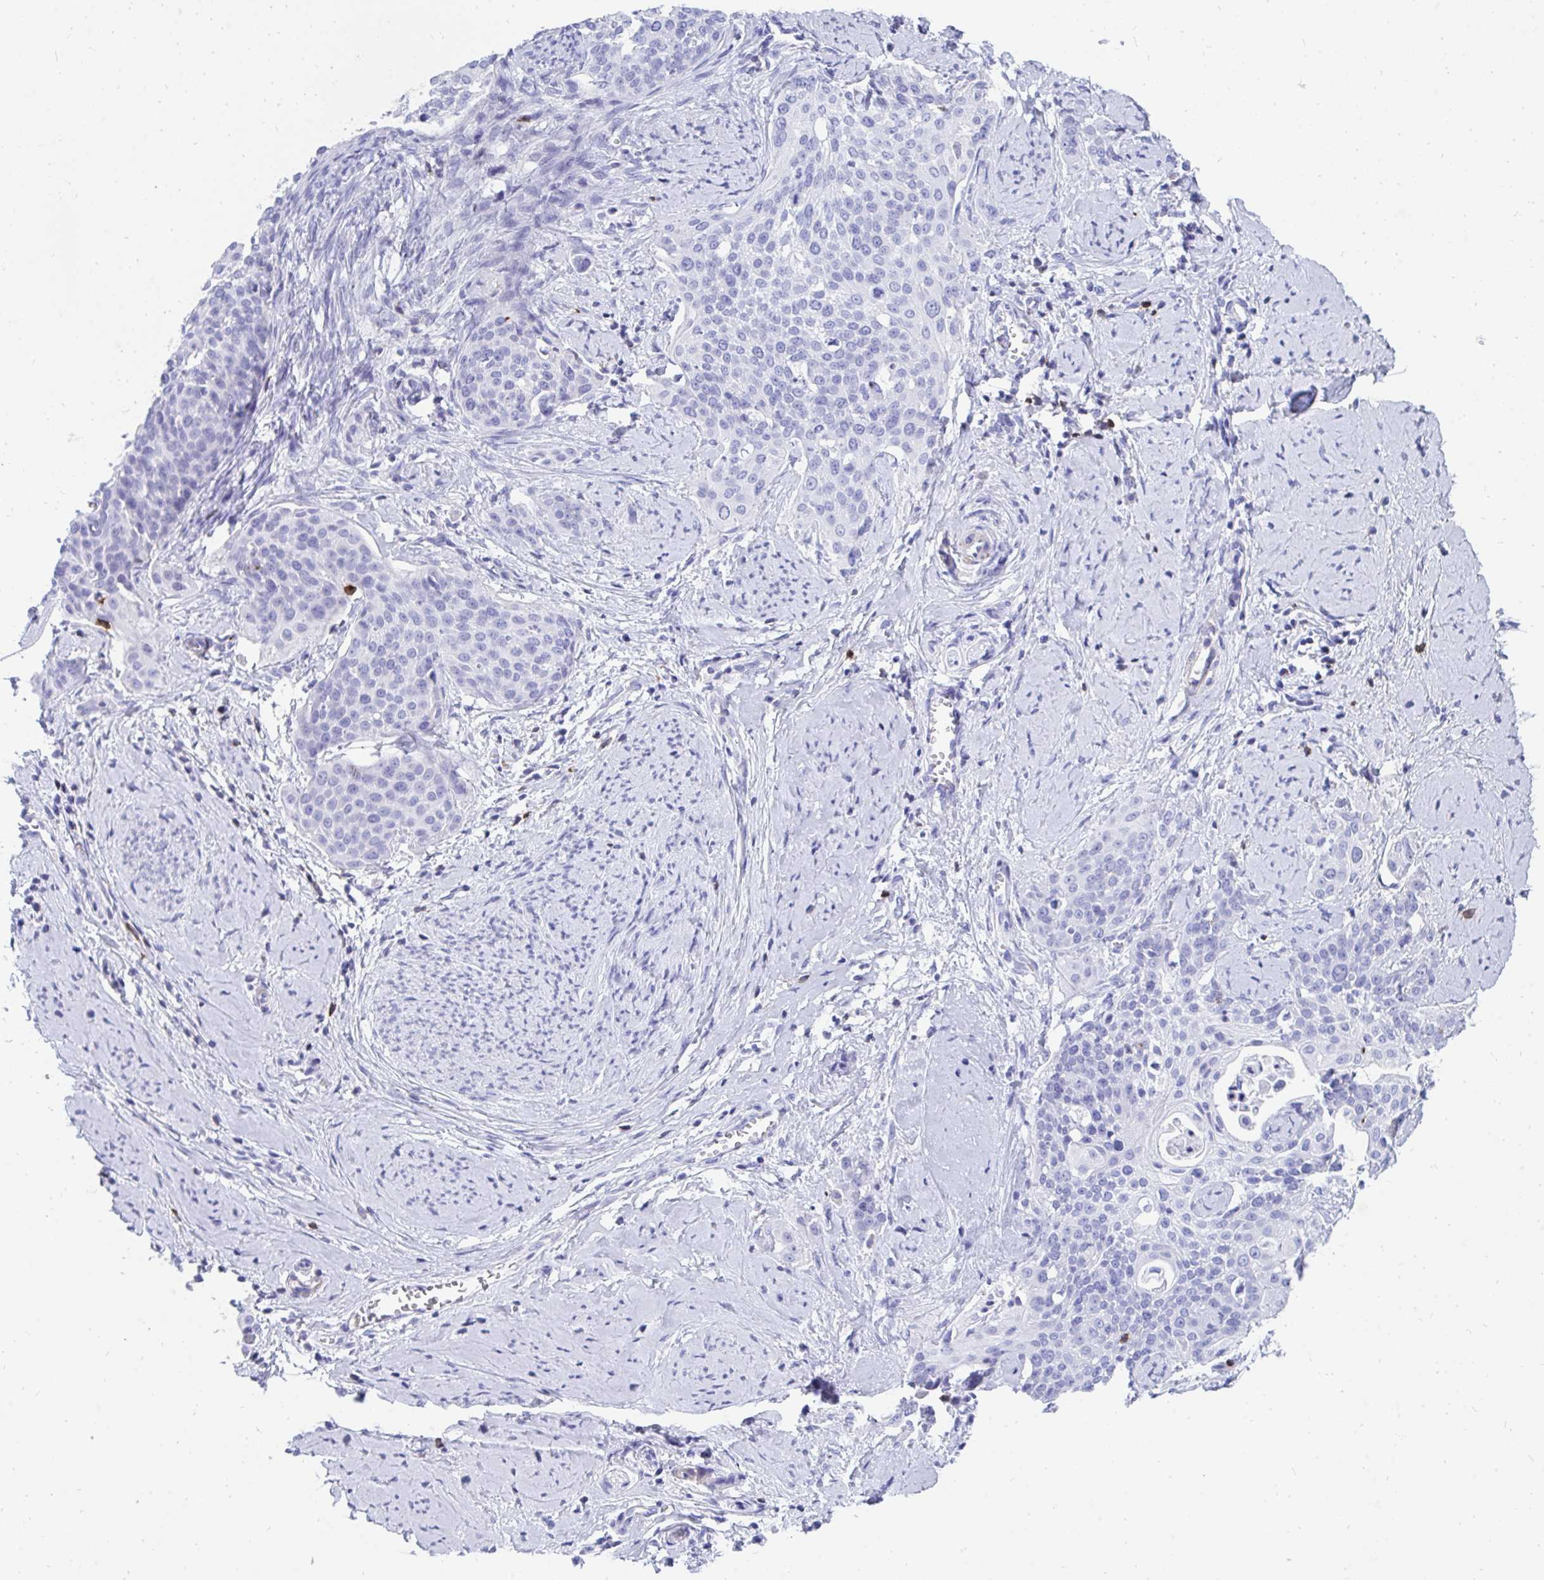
{"staining": {"intensity": "negative", "quantity": "none", "location": "none"}, "tissue": "cervical cancer", "cell_type": "Tumor cells", "image_type": "cancer", "snomed": [{"axis": "morphology", "description": "Squamous cell carcinoma, NOS"}, {"axis": "topography", "description": "Cervix"}], "caption": "The IHC photomicrograph has no significant positivity in tumor cells of squamous cell carcinoma (cervical) tissue.", "gene": "CD7", "patient": {"sex": "female", "age": 44}}